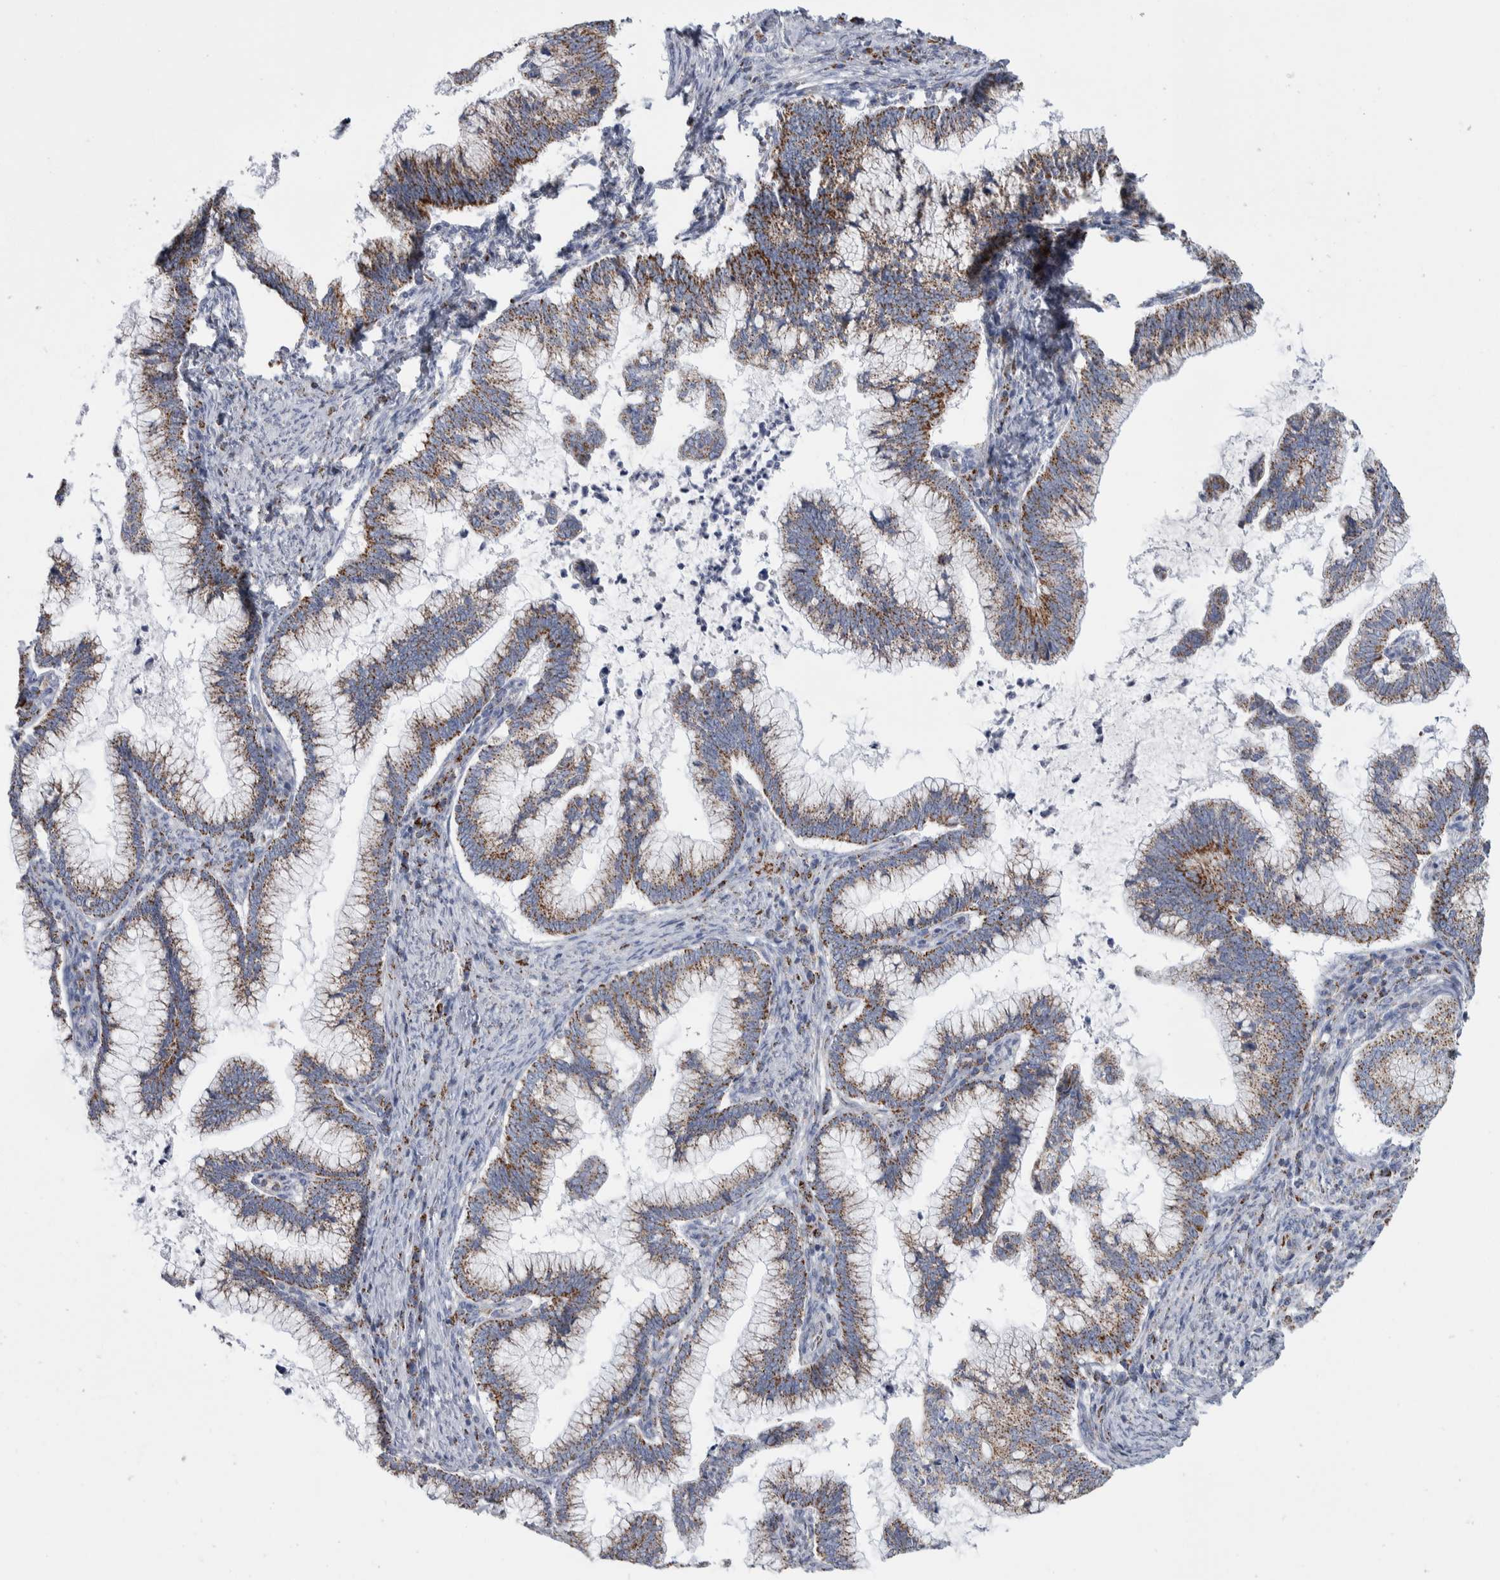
{"staining": {"intensity": "moderate", "quantity": "25%-75%", "location": "cytoplasmic/membranous"}, "tissue": "cervical cancer", "cell_type": "Tumor cells", "image_type": "cancer", "snomed": [{"axis": "morphology", "description": "Adenocarcinoma, NOS"}, {"axis": "topography", "description": "Cervix"}], "caption": "A photomicrograph of human adenocarcinoma (cervical) stained for a protein reveals moderate cytoplasmic/membranous brown staining in tumor cells. Using DAB (3,3'-diaminobenzidine) (brown) and hematoxylin (blue) stains, captured at high magnification using brightfield microscopy.", "gene": "ETFA", "patient": {"sex": "female", "age": 36}}